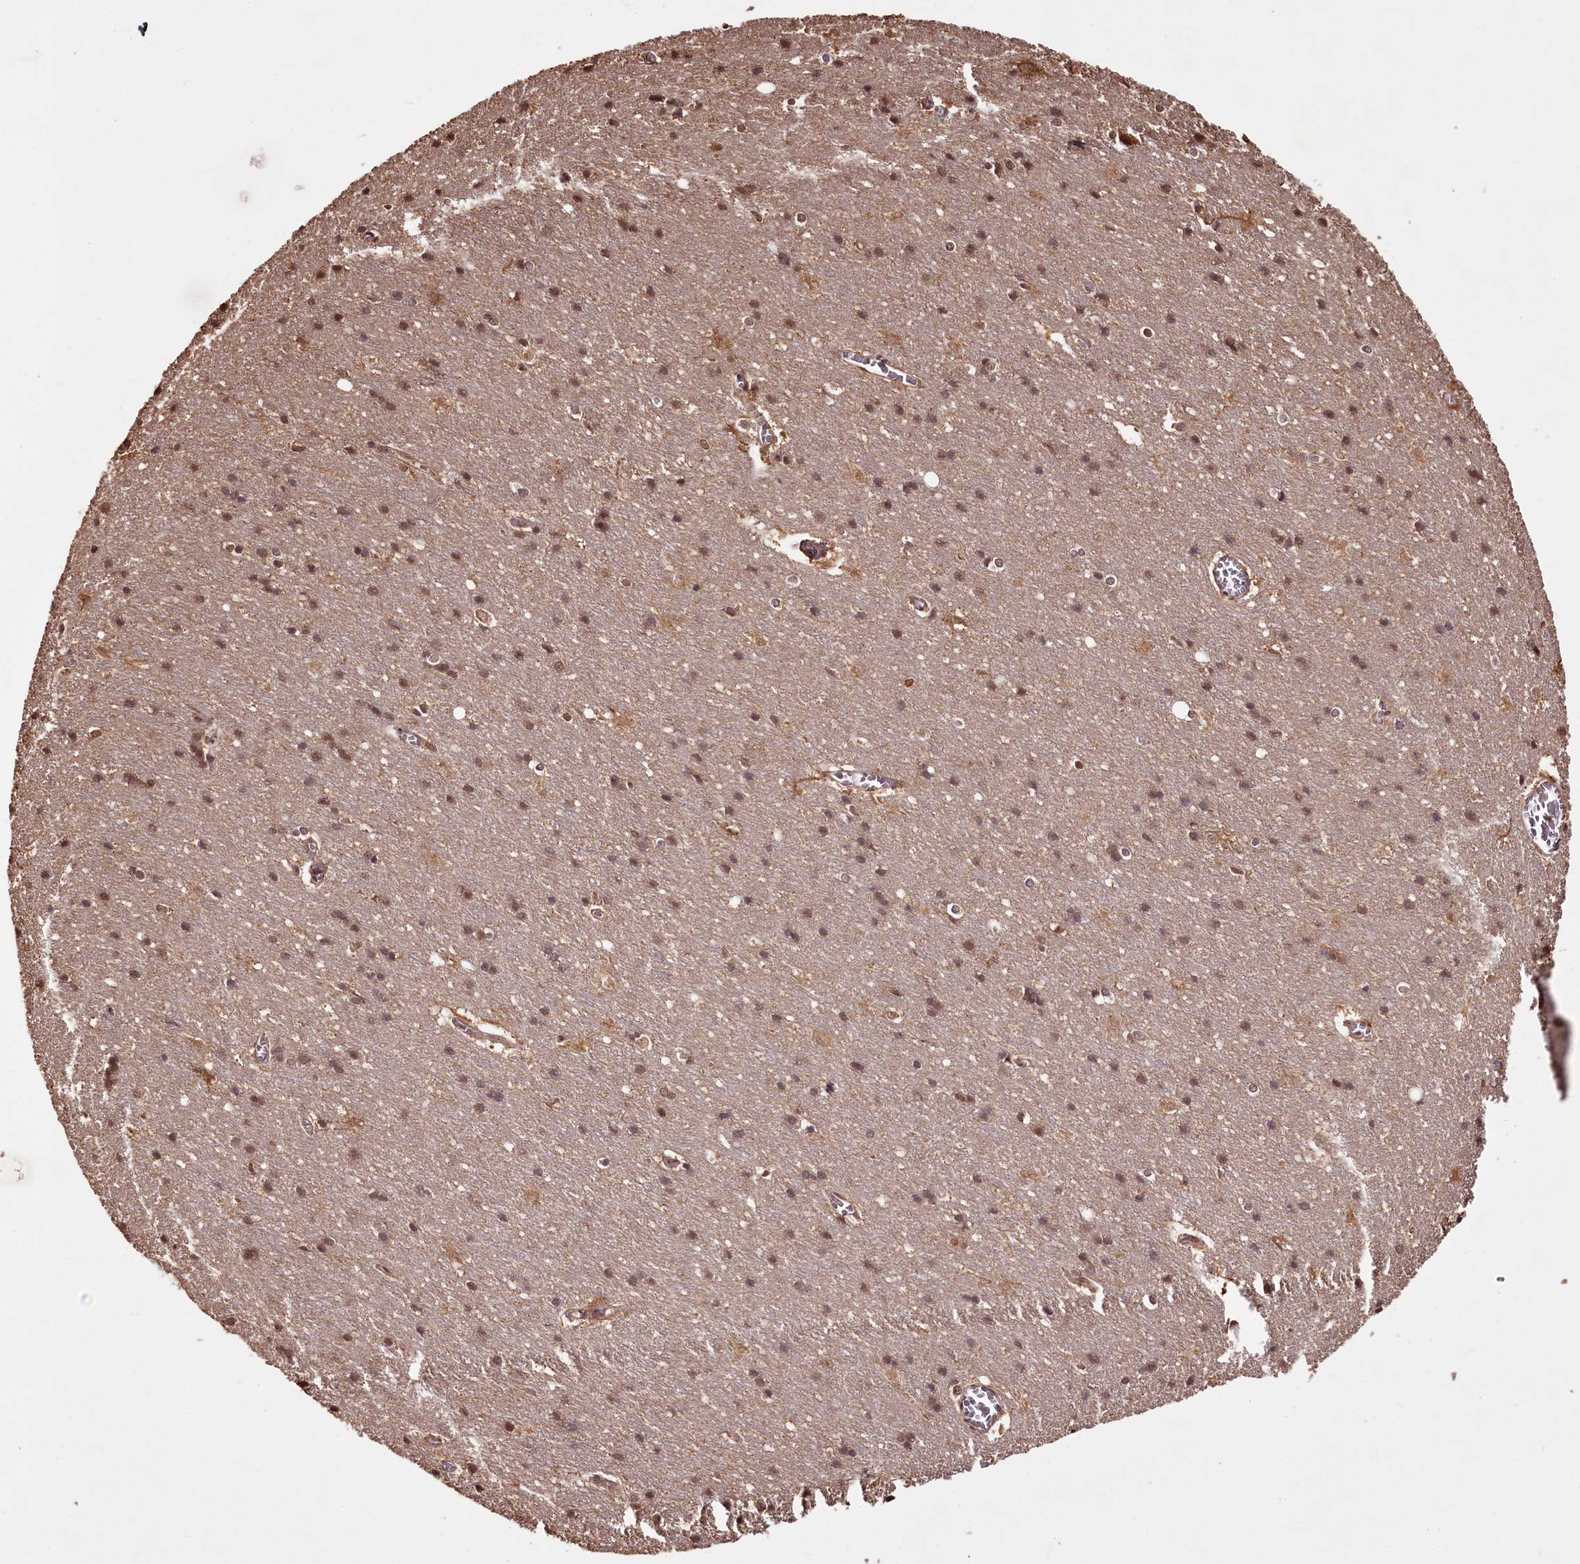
{"staining": {"intensity": "moderate", "quantity": ">75%", "location": "cytoplasmic/membranous"}, "tissue": "cerebral cortex", "cell_type": "Endothelial cells", "image_type": "normal", "snomed": [{"axis": "morphology", "description": "Normal tissue, NOS"}, {"axis": "topography", "description": "Cerebral cortex"}], "caption": "Moderate cytoplasmic/membranous staining for a protein is present in about >75% of endothelial cells of benign cerebral cortex using immunohistochemistry.", "gene": "NPRL2", "patient": {"sex": "male", "age": 54}}